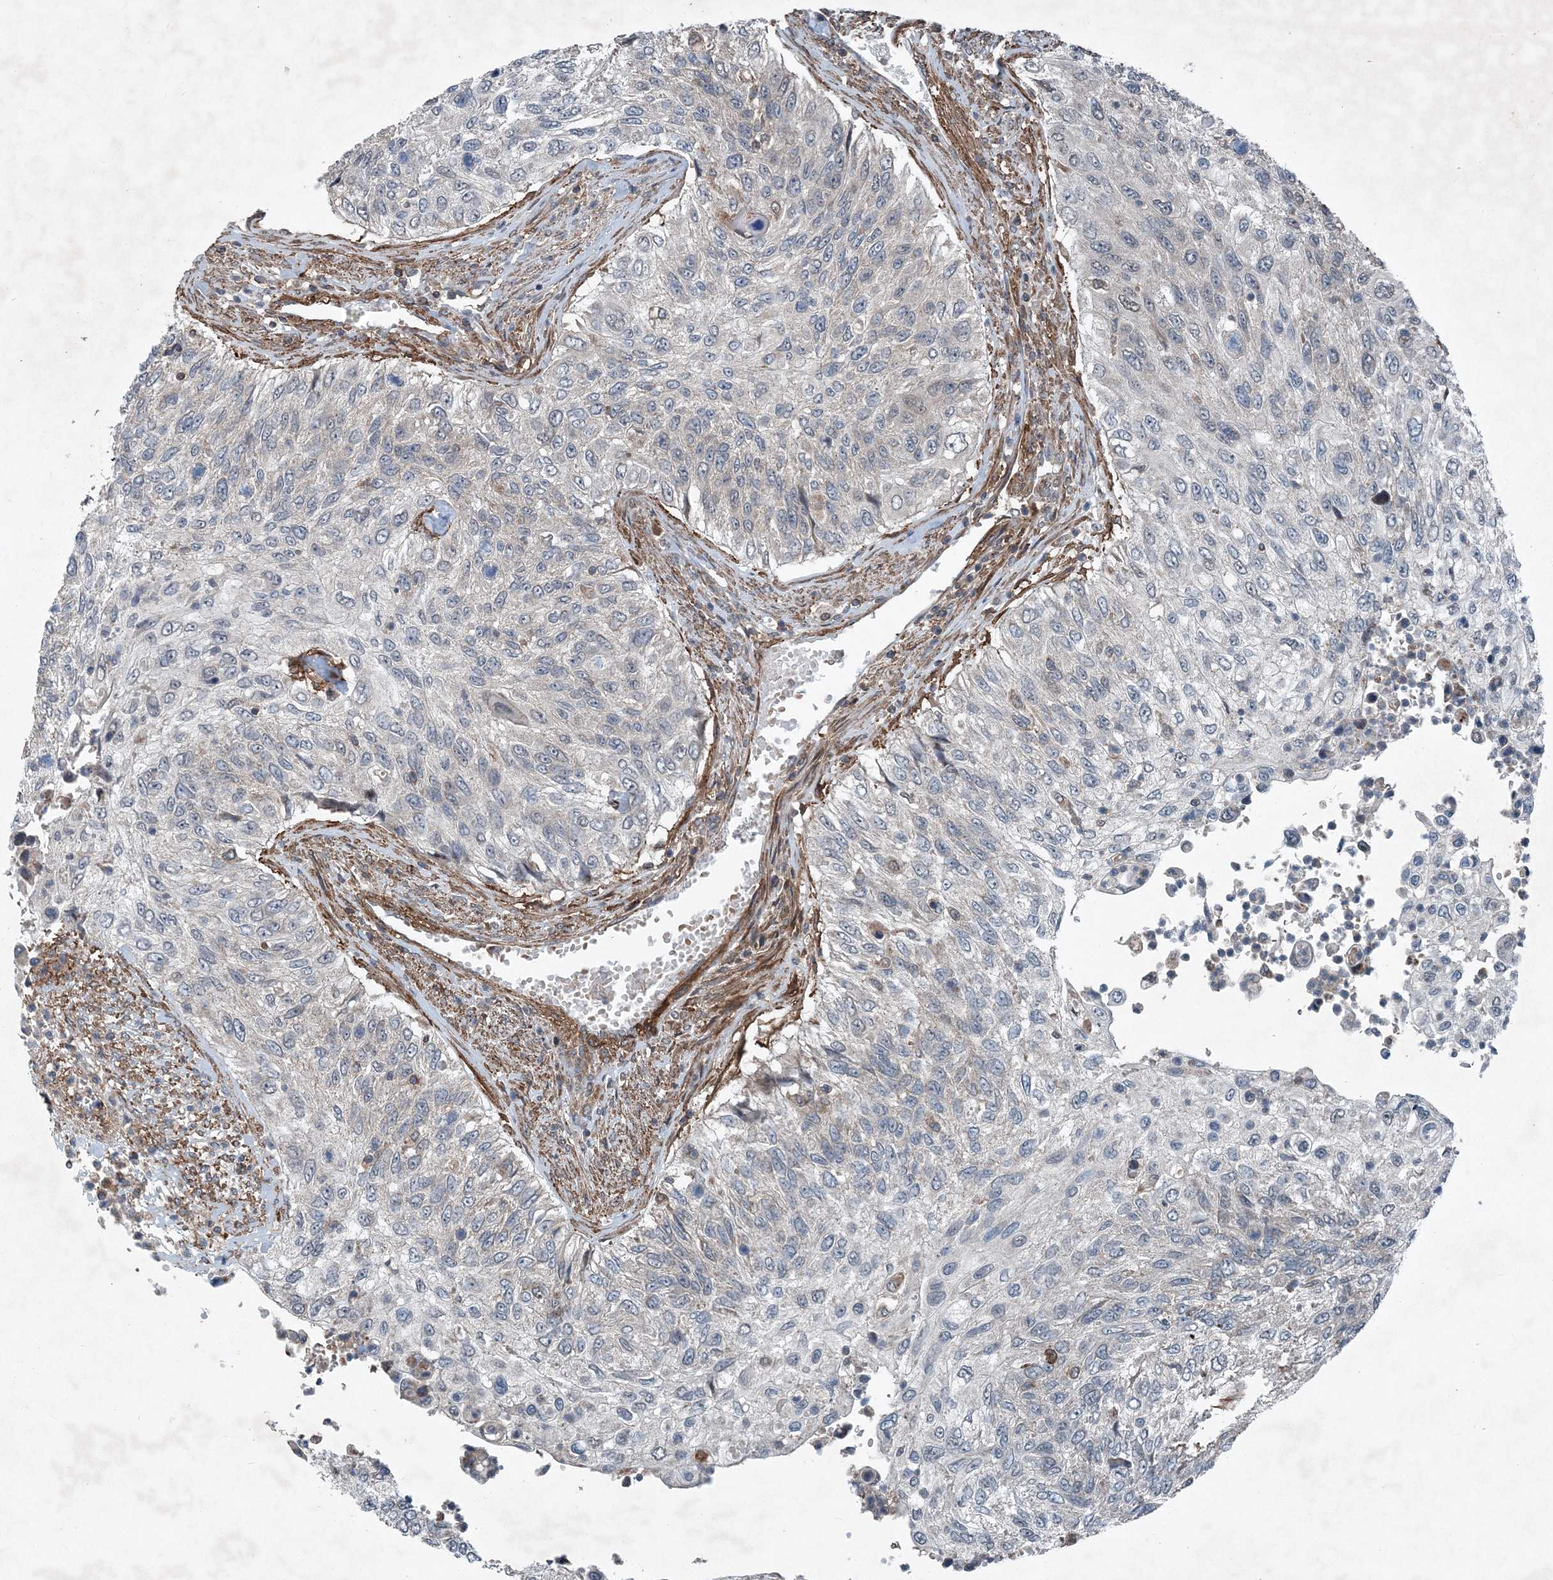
{"staining": {"intensity": "negative", "quantity": "none", "location": "none"}, "tissue": "urothelial cancer", "cell_type": "Tumor cells", "image_type": "cancer", "snomed": [{"axis": "morphology", "description": "Urothelial carcinoma, High grade"}, {"axis": "topography", "description": "Urinary bladder"}], "caption": "Tumor cells are negative for protein expression in human urothelial carcinoma (high-grade). (DAB (3,3'-diaminobenzidine) IHC with hematoxylin counter stain).", "gene": "NDUFA2", "patient": {"sex": "female", "age": 60}}